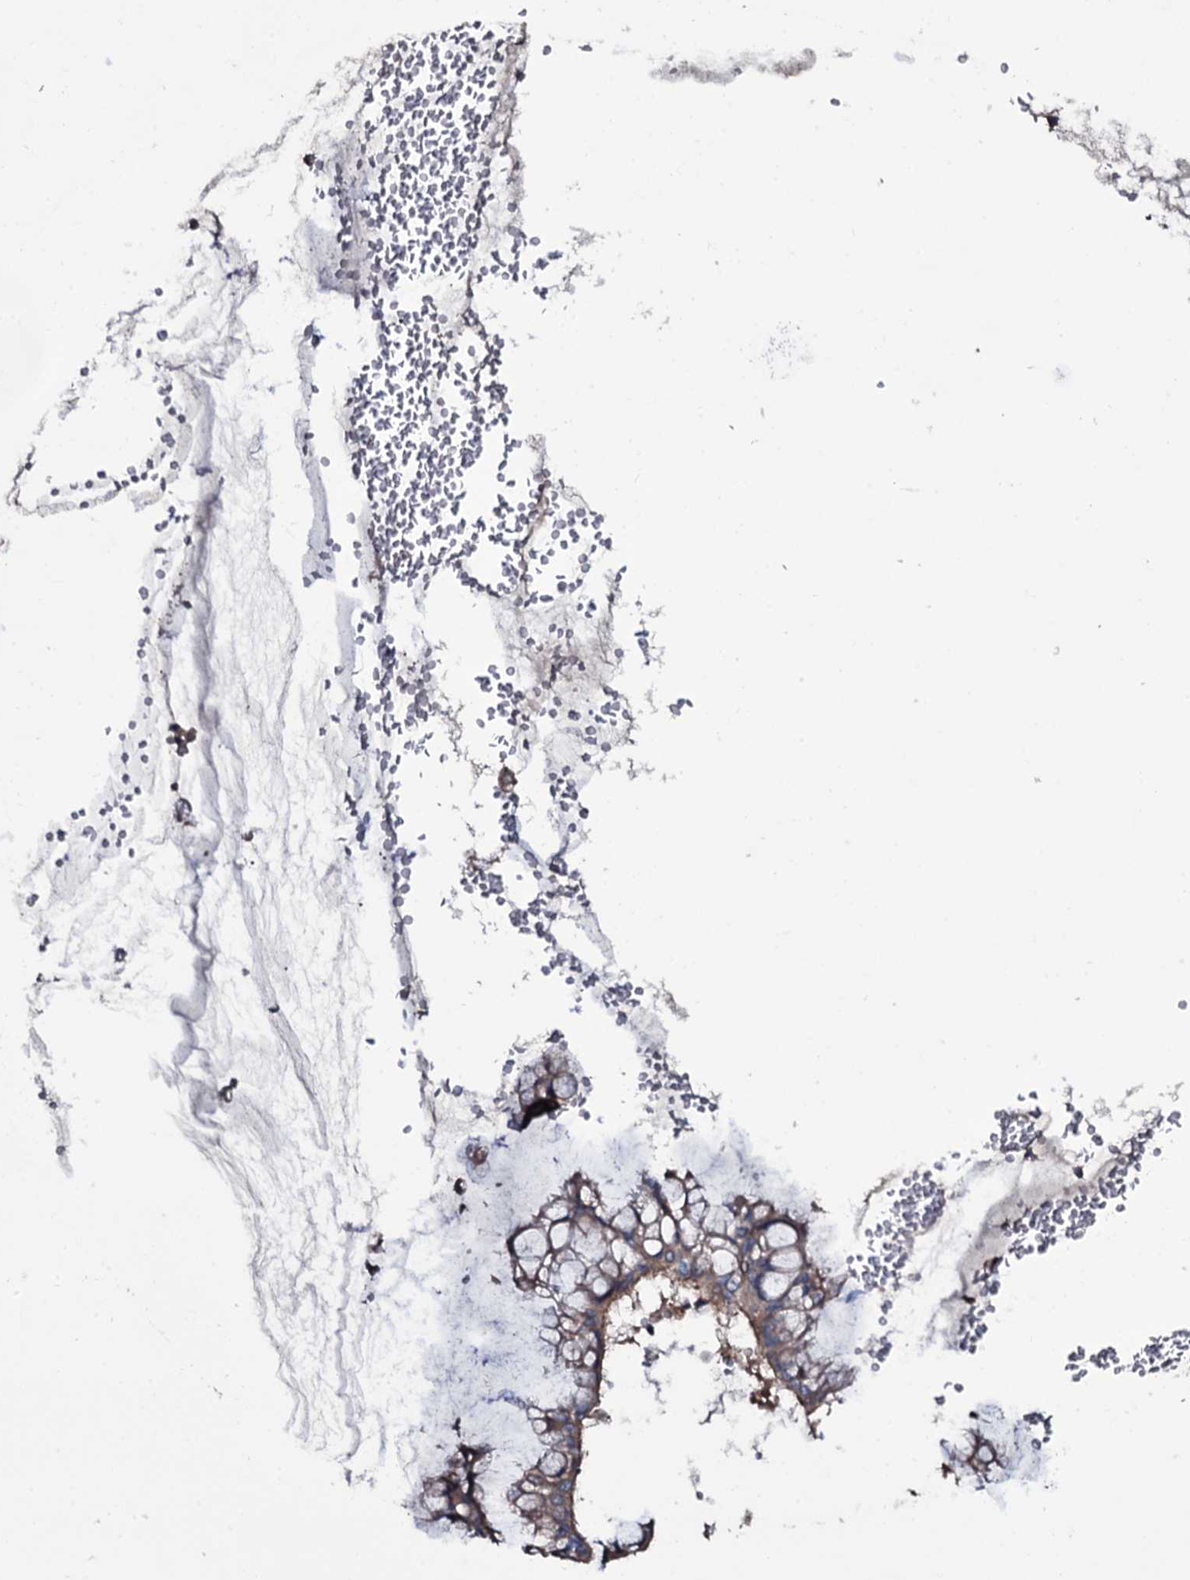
{"staining": {"intensity": "weak", "quantity": ">75%", "location": "cytoplasmic/membranous"}, "tissue": "ovarian cancer", "cell_type": "Tumor cells", "image_type": "cancer", "snomed": [{"axis": "morphology", "description": "Cystadenocarcinoma, mucinous, NOS"}, {"axis": "topography", "description": "Ovary"}], "caption": "Approximately >75% of tumor cells in human ovarian cancer (mucinous cystadenocarcinoma) demonstrate weak cytoplasmic/membranous protein expression as visualized by brown immunohistochemical staining.", "gene": "WIPF3", "patient": {"sex": "female", "age": 73}}